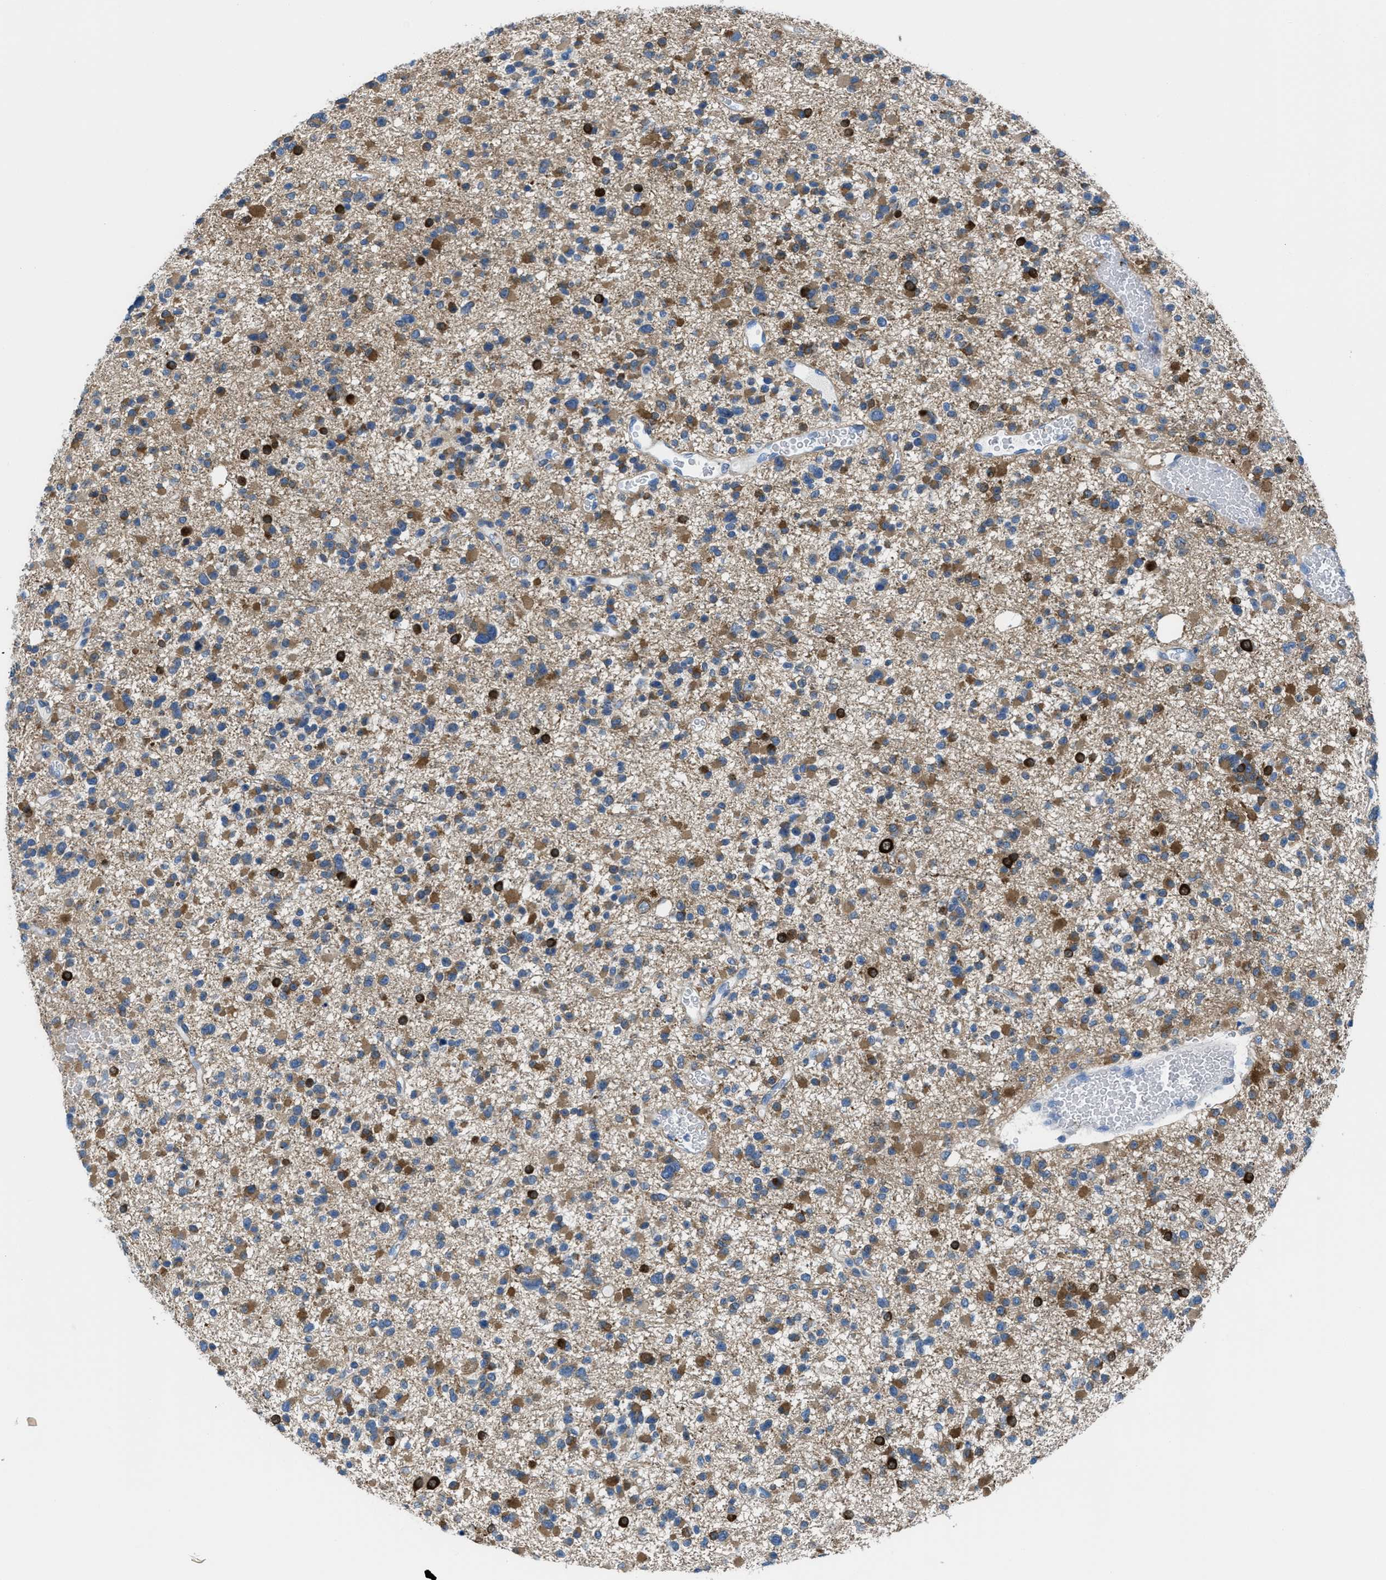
{"staining": {"intensity": "moderate", "quantity": ">75%", "location": "cytoplasmic/membranous"}, "tissue": "glioma", "cell_type": "Tumor cells", "image_type": "cancer", "snomed": [{"axis": "morphology", "description": "Glioma, malignant, Low grade"}, {"axis": "topography", "description": "Brain"}], "caption": "IHC of human glioma shows medium levels of moderate cytoplasmic/membranous positivity in about >75% of tumor cells. Immunohistochemistry stains the protein in brown and the nuclei are stained blue.", "gene": "MAPRE2", "patient": {"sex": "female", "age": 22}}